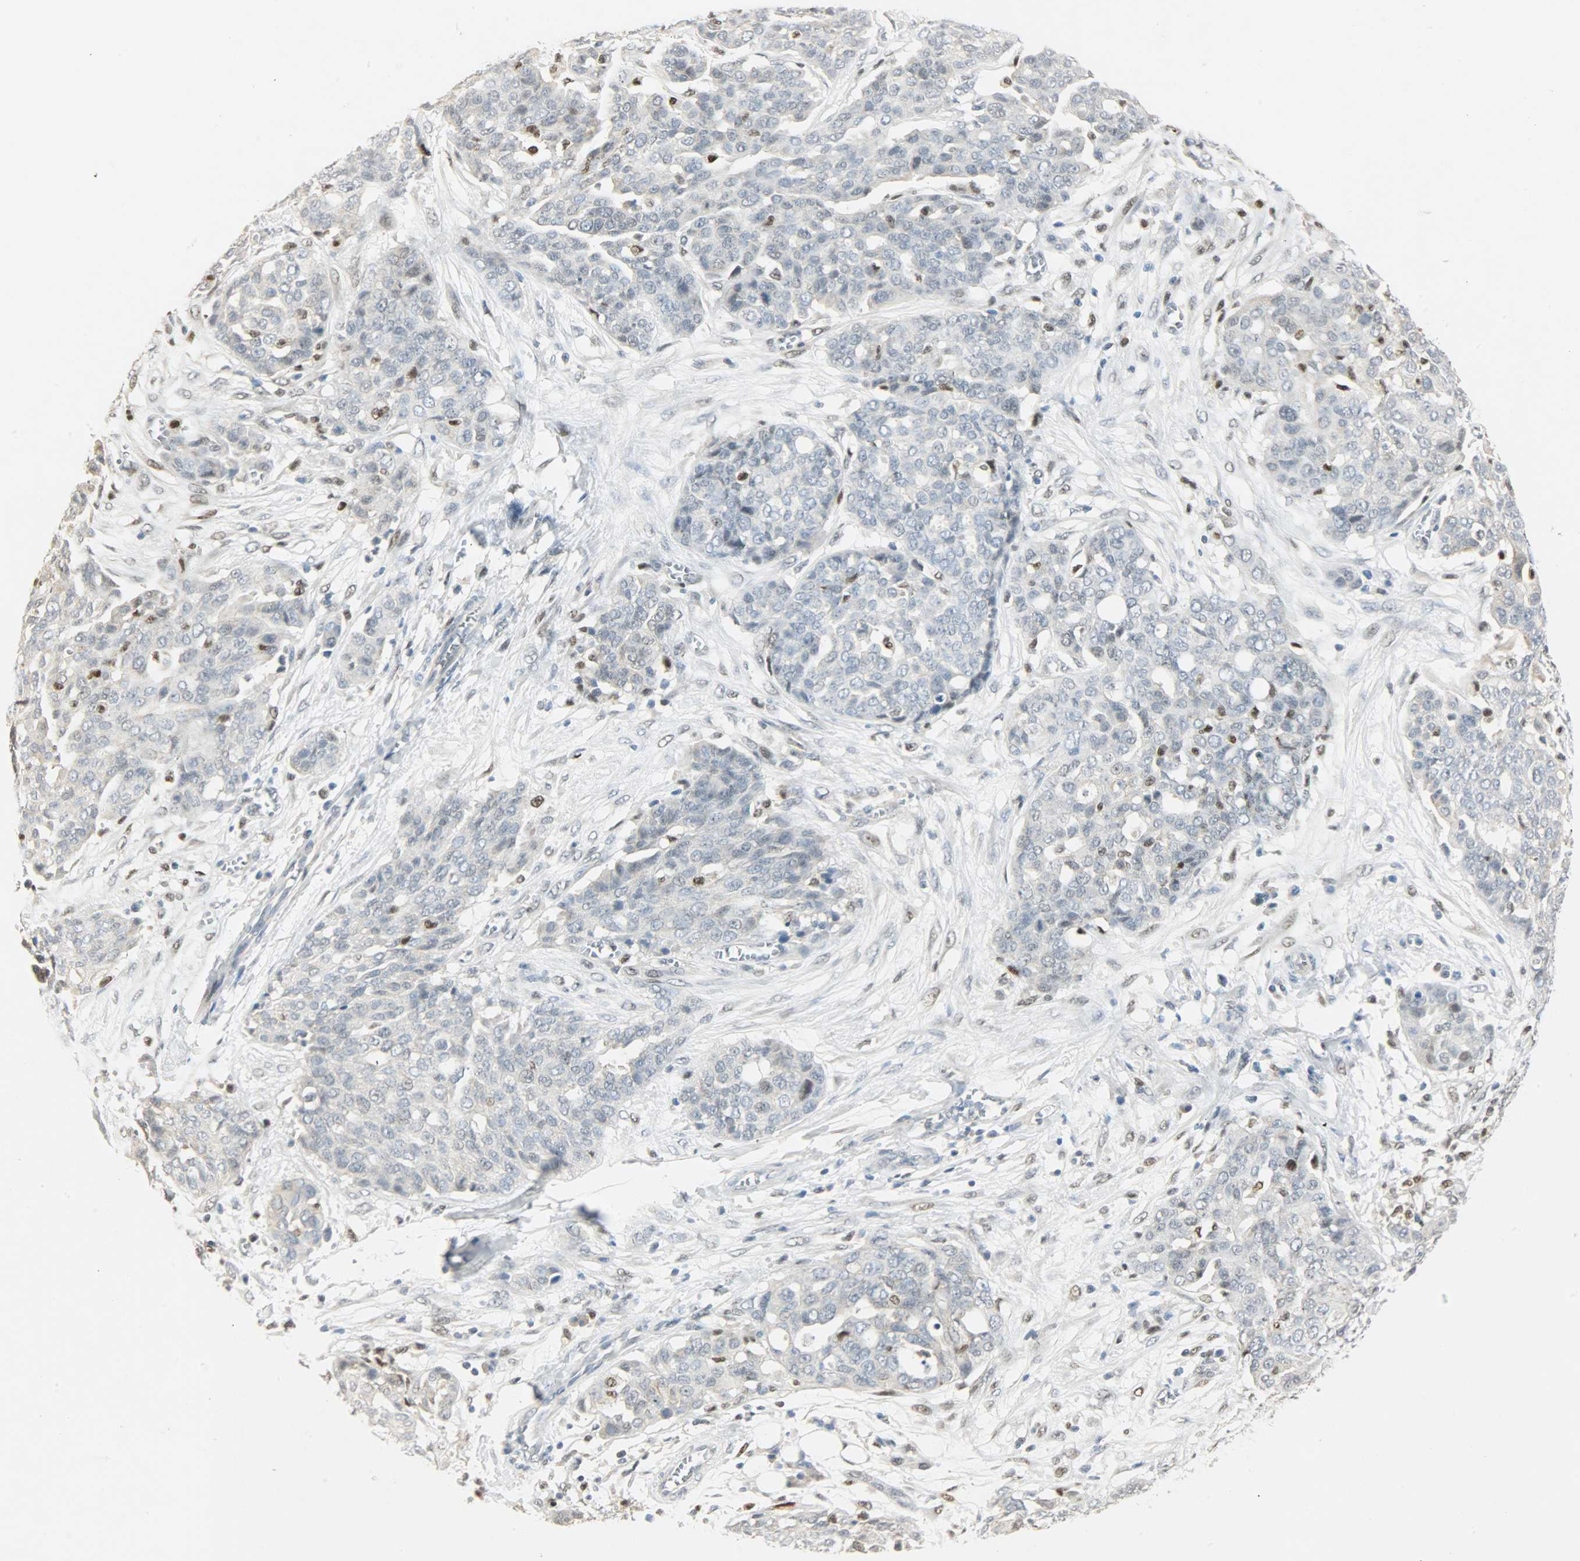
{"staining": {"intensity": "negative", "quantity": "none", "location": "none"}, "tissue": "ovarian cancer", "cell_type": "Tumor cells", "image_type": "cancer", "snomed": [{"axis": "morphology", "description": "Cystadenocarcinoma, serous, NOS"}, {"axis": "topography", "description": "Soft tissue"}, {"axis": "topography", "description": "Ovary"}], "caption": "Photomicrograph shows no significant protein positivity in tumor cells of ovarian cancer.", "gene": "PPARG", "patient": {"sex": "female", "age": 57}}